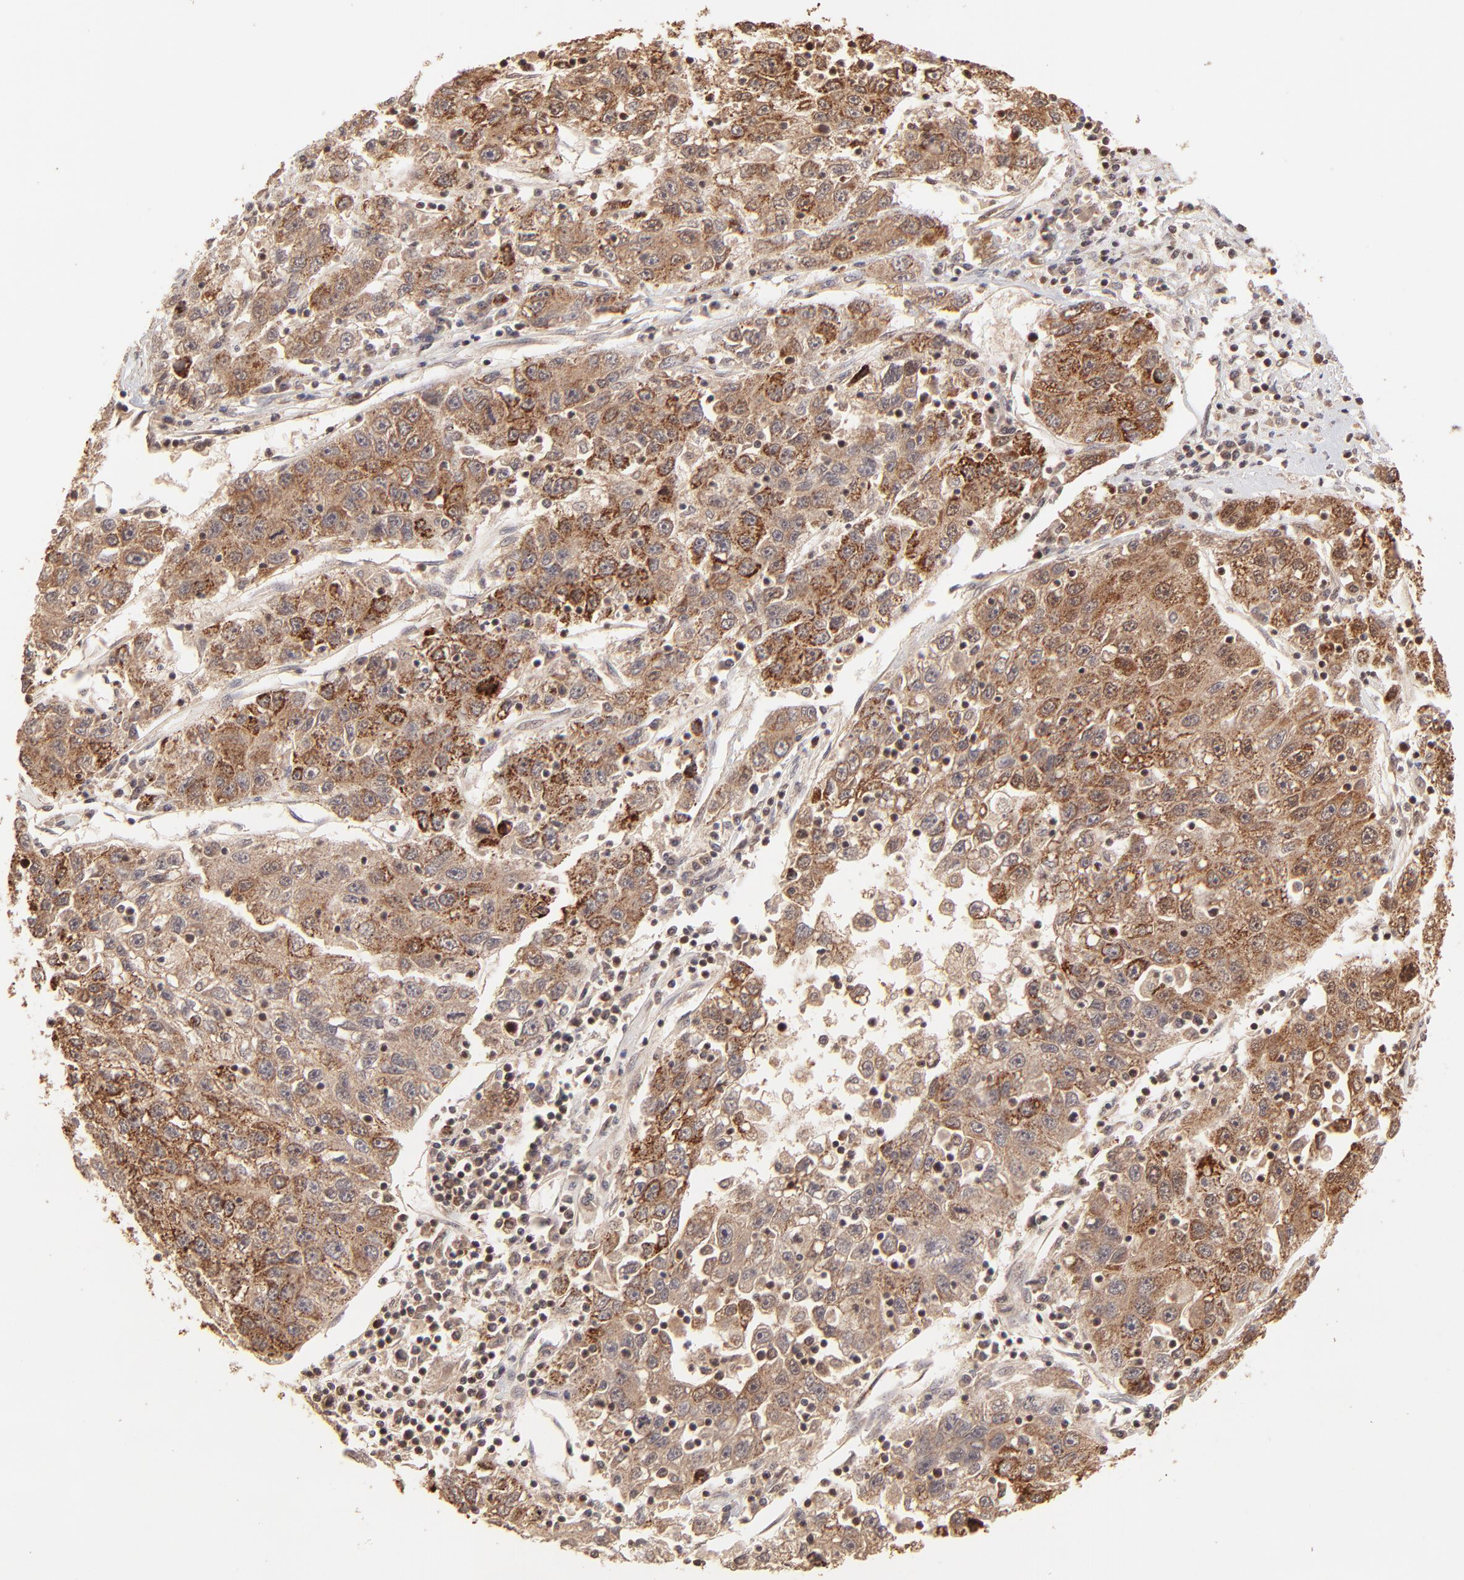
{"staining": {"intensity": "moderate", "quantity": "25%-75%", "location": "cytoplasmic/membranous"}, "tissue": "liver cancer", "cell_type": "Tumor cells", "image_type": "cancer", "snomed": [{"axis": "morphology", "description": "Carcinoma, Hepatocellular, NOS"}, {"axis": "topography", "description": "Liver"}], "caption": "A high-resolution micrograph shows immunohistochemistry (IHC) staining of liver cancer (hepatocellular carcinoma), which reveals moderate cytoplasmic/membranous expression in about 25%-75% of tumor cells.", "gene": "MED15", "patient": {"sex": "male", "age": 49}}